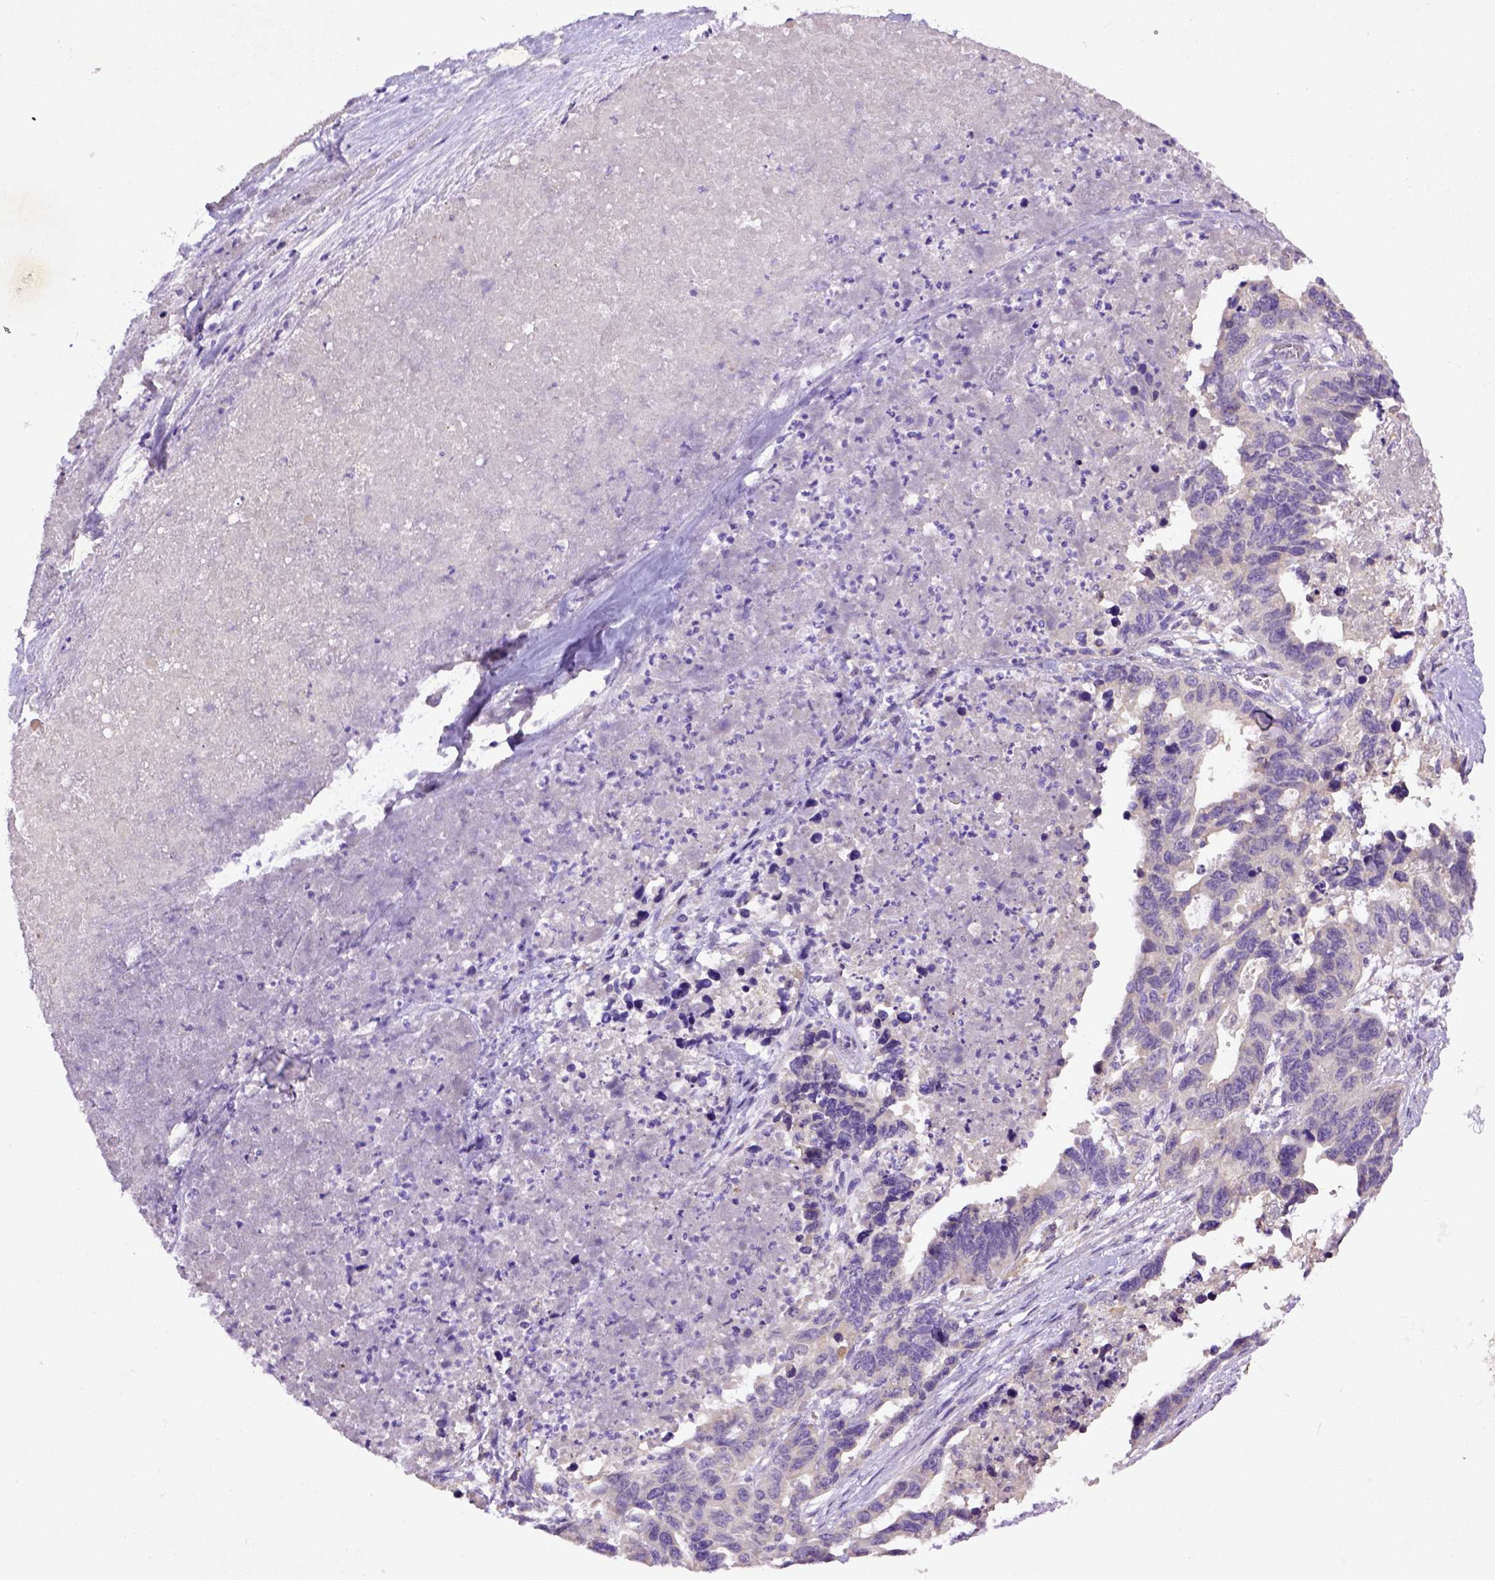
{"staining": {"intensity": "negative", "quantity": "none", "location": "none"}, "tissue": "ovarian cancer", "cell_type": "Tumor cells", "image_type": "cancer", "snomed": [{"axis": "morphology", "description": "Cystadenocarcinoma, serous, NOS"}, {"axis": "topography", "description": "Ovary"}], "caption": "High power microscopy image of an immunohistochemistry histopathology image of ovarian cancer, revealing no significant positivity in tumor cells.", "gene": "DEPDC1B", "patient": {"sex": "female", "age": 69}}